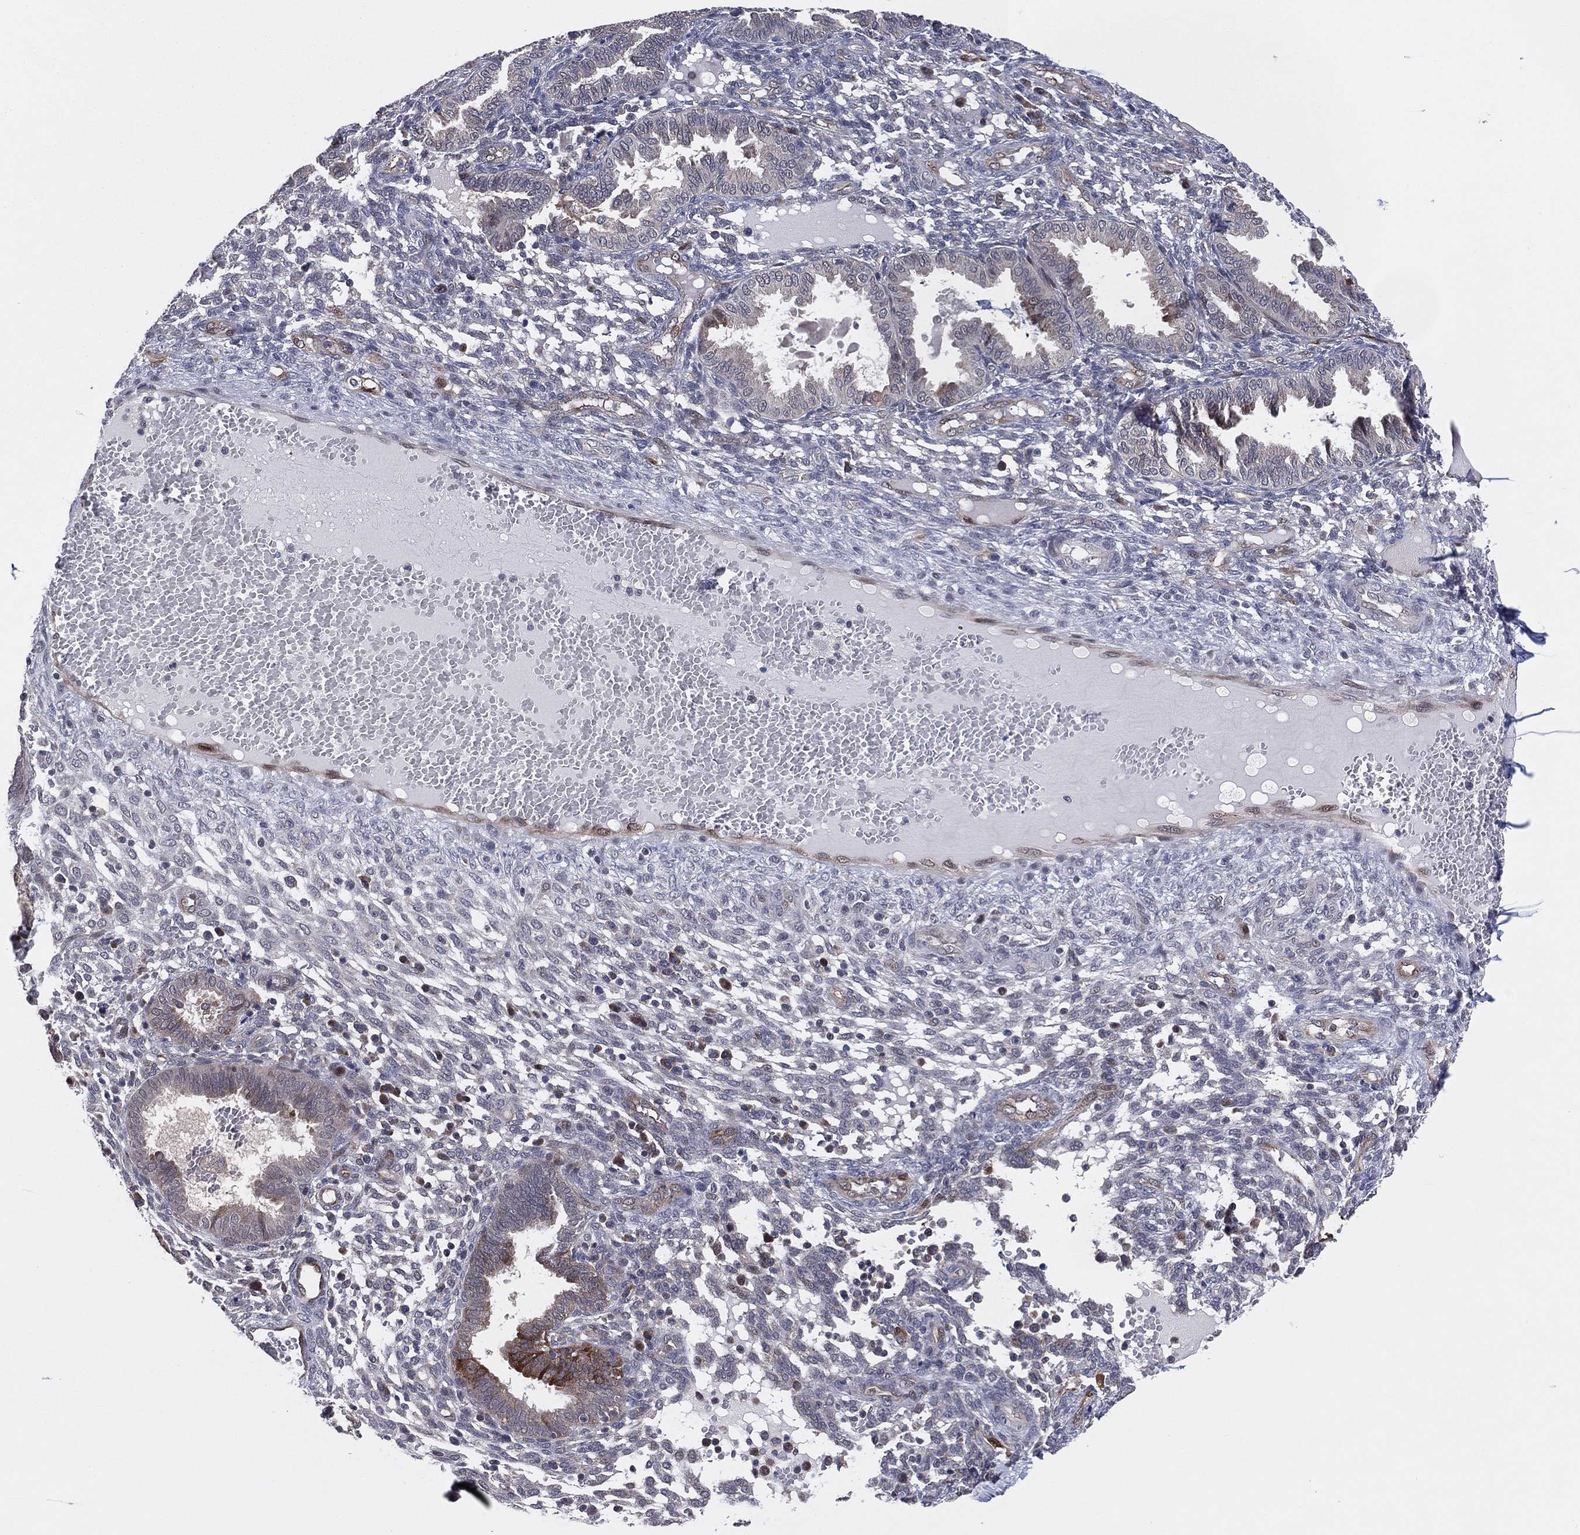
{"staining": {"intensity": "negative", "quantity": "none", "location": "none"}, "tissue": "endometrium", "cell_type": "Cells in endometrial stroma", "image_type": "normal", "snomed": [{"axis": "morphology", "description": "Normal tissue, NOS"}, {"axis": "topography", "description": "Endometrium"}], "caption": "This is an IHC image of normal endometrium. There is no staining in cells in endometrial stroma.", "gene": "SNCG", "patient": {"sex": "female", "age": 42}}